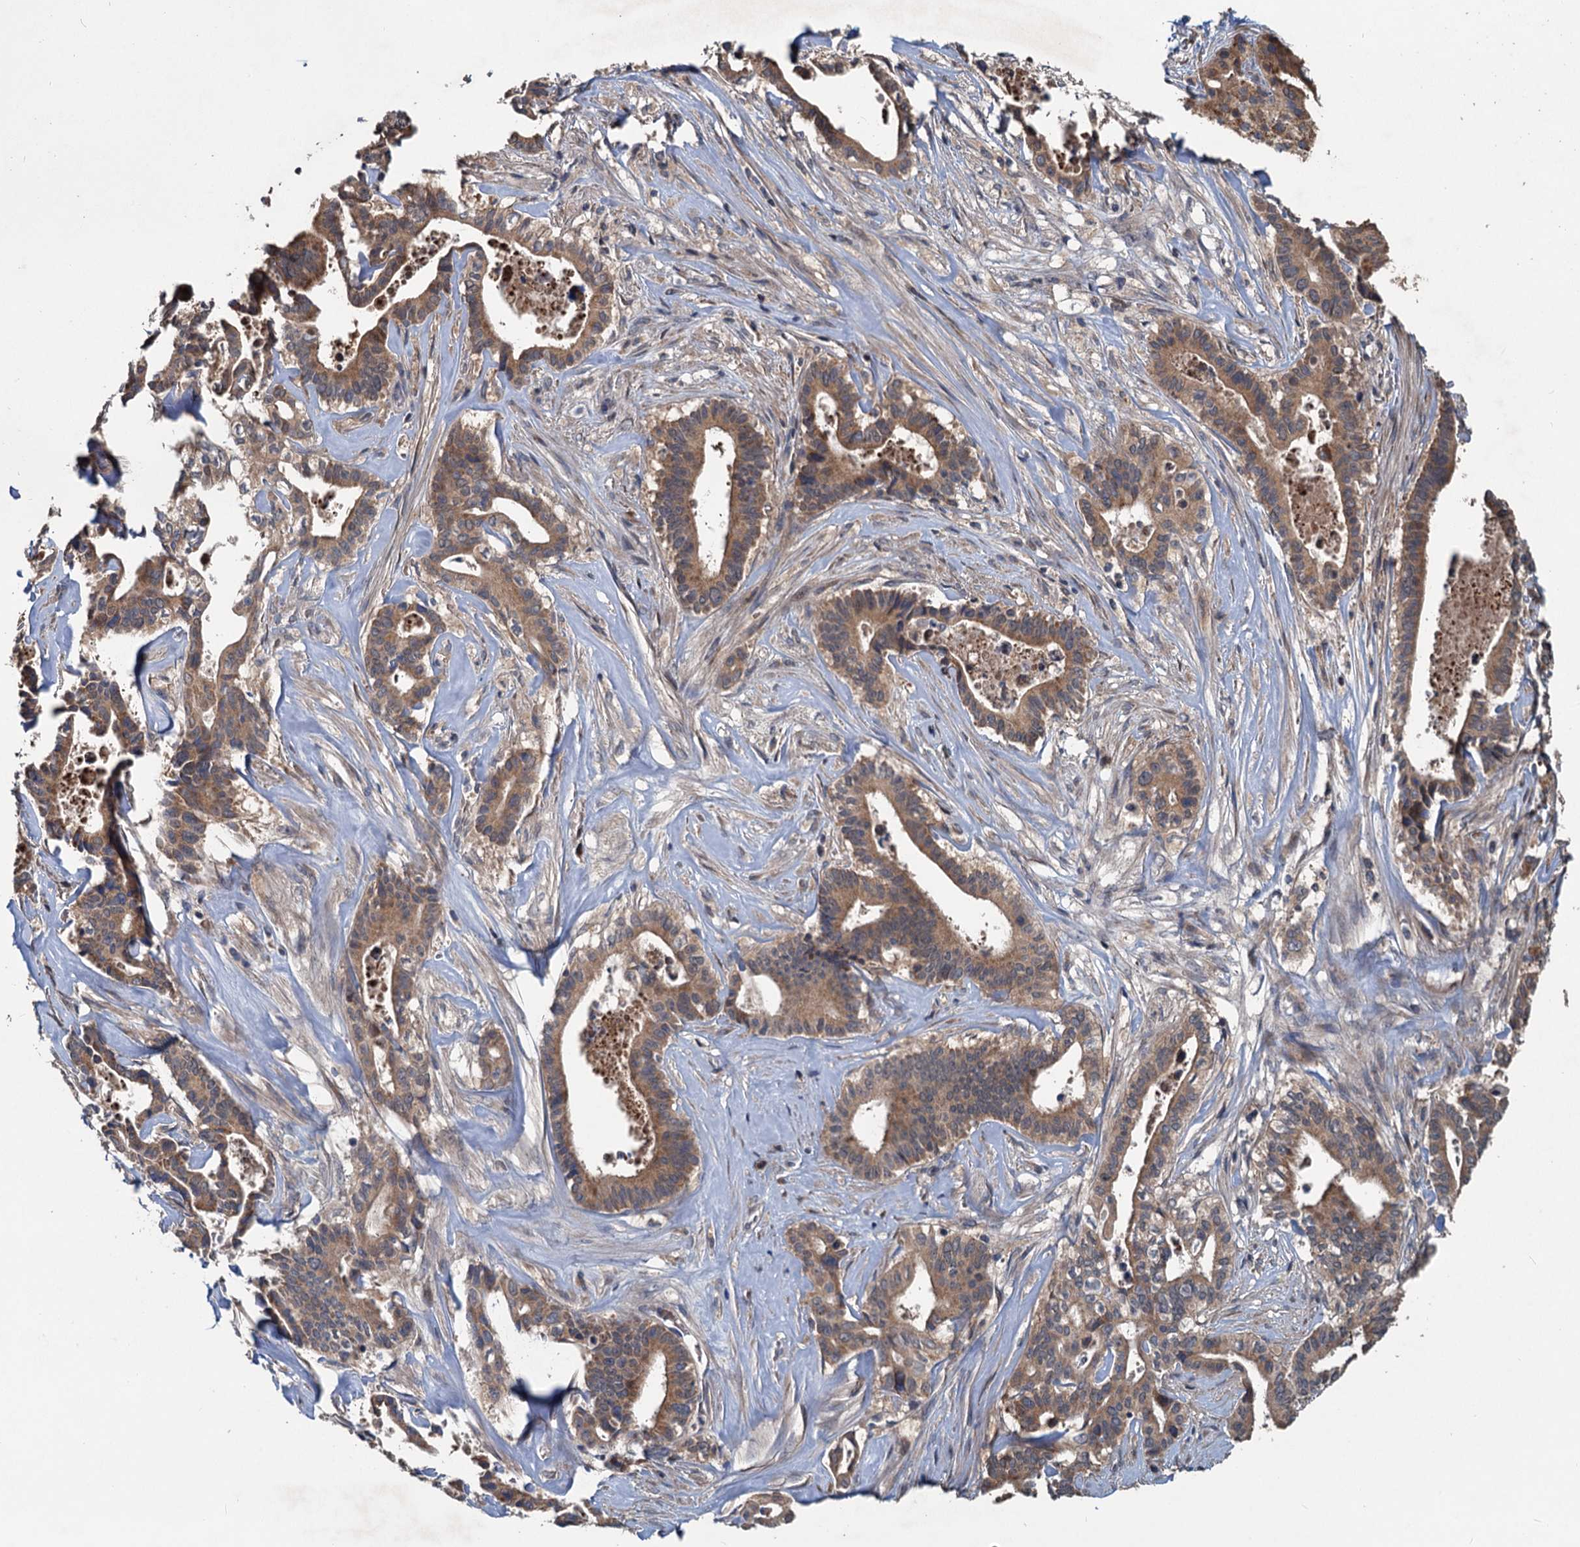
{"staining": {"intensity": "moderate", "quantity": ">75%", "location": "cytoplasmic/membranous"}, "tissue": "pancreatic cancer", "cell_type": "Tumor cells", "image_type": "cancer", "snomed": [{"axis": "morphology", "description": "Adenocarcinoma, NOS"}, {"axis": "topography", "description": "Pancreas"}], "caption": "High-magnification brightfield microscopy of adenocarcinoma (pancreatic) stained with DAB (brown) and counterstained with hematoxylin (blue). tumor cells exhibit moderate cytoplasmic/membranous expression is appreciated in about>75% of cells.", "gene": "OTUB1", "patient": {"sex": "female", "age": 77}}